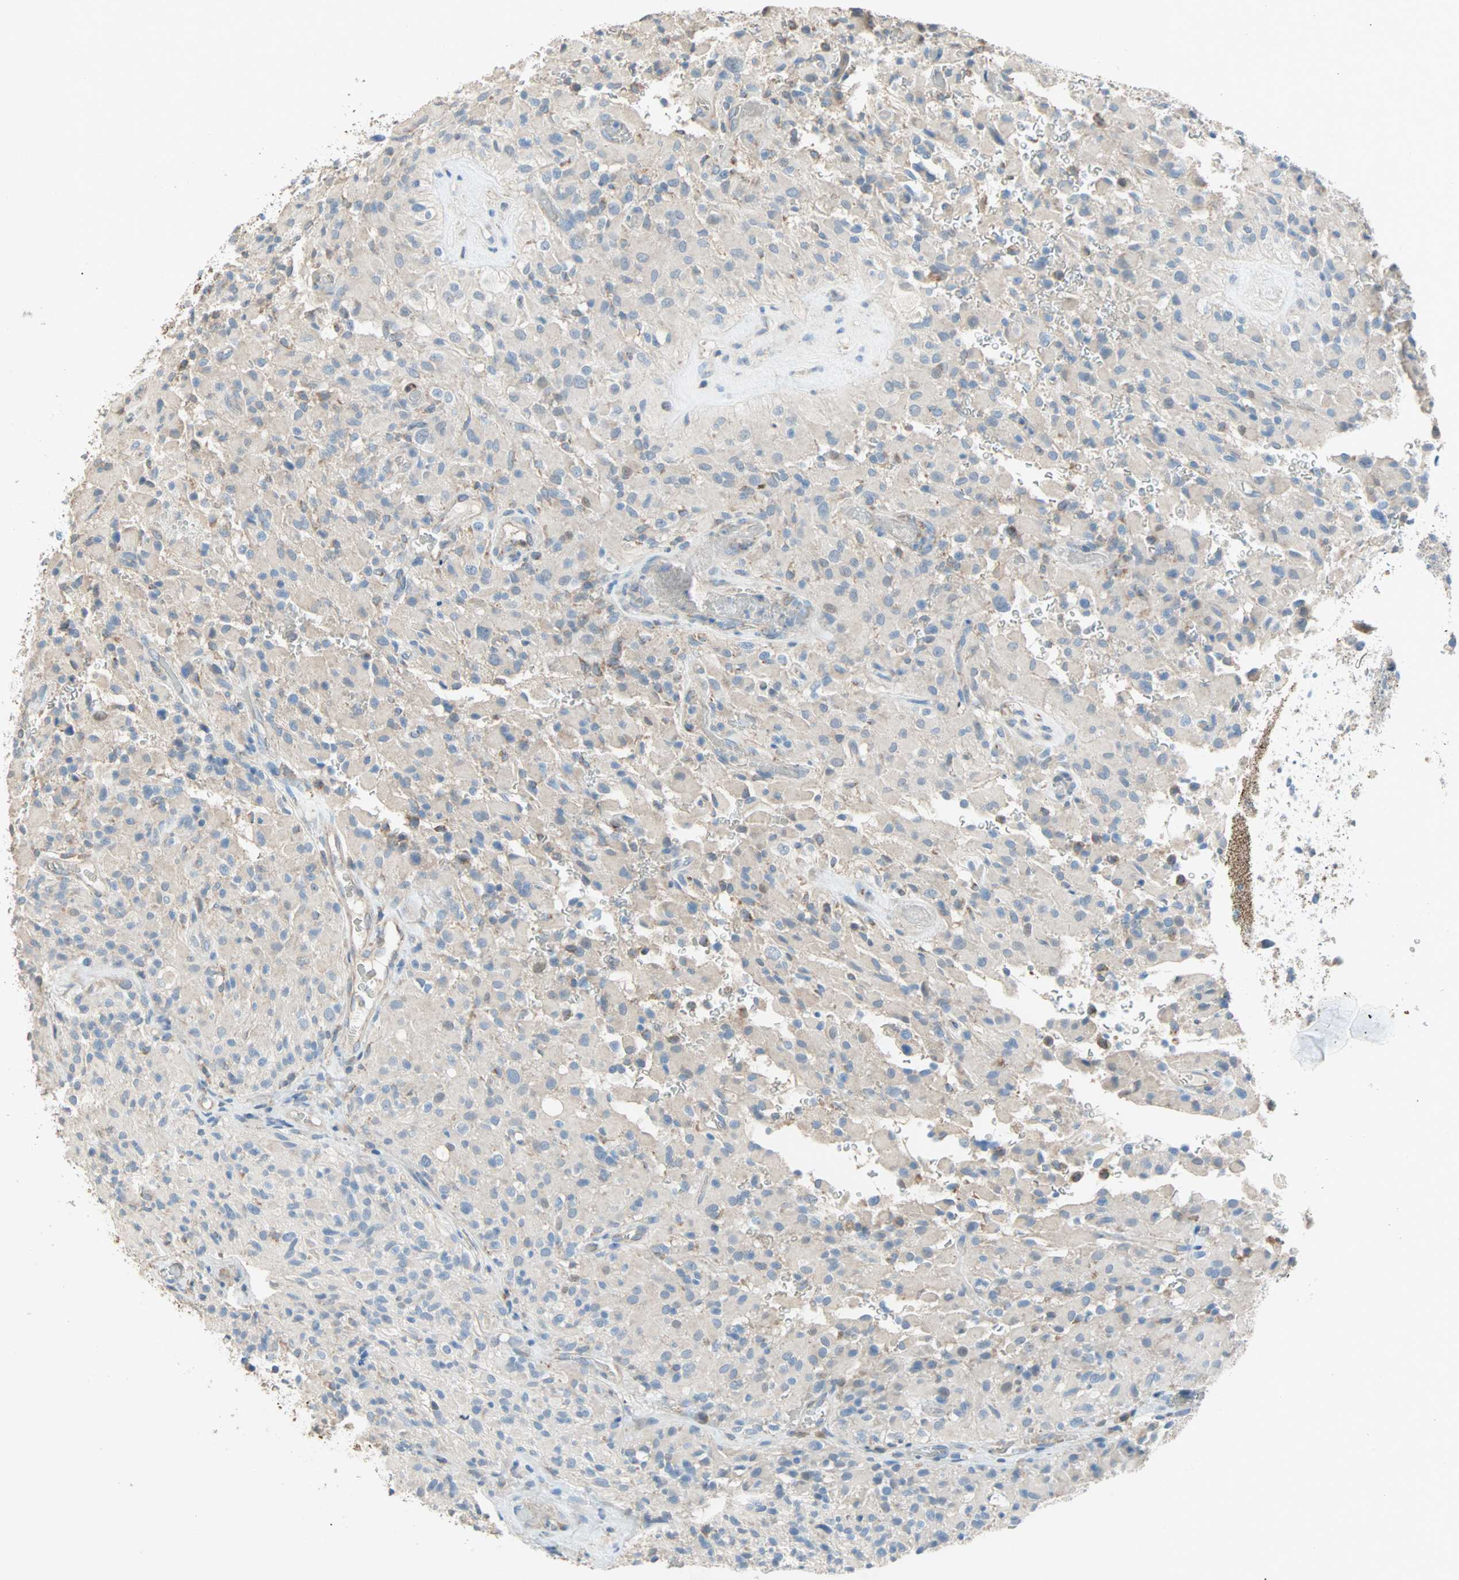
{"staining": {"intensity": "weak", "quantity": "<25%", "location": "cytoplasmic/membranous"}, "tissue": "glioma", "cell_type": "Tumor cells", "image_type": "cancer", "snomed": [{"axis": "morphology", "description": "Glioma, malignant, High grade"}, {"axis": "topography", "description": "Brain"}], "caption": "IHC of glioma shows no positivity in tumor cells.", "gene": "ACVRL1", "patient": {"sex": "male", "age": 71}}